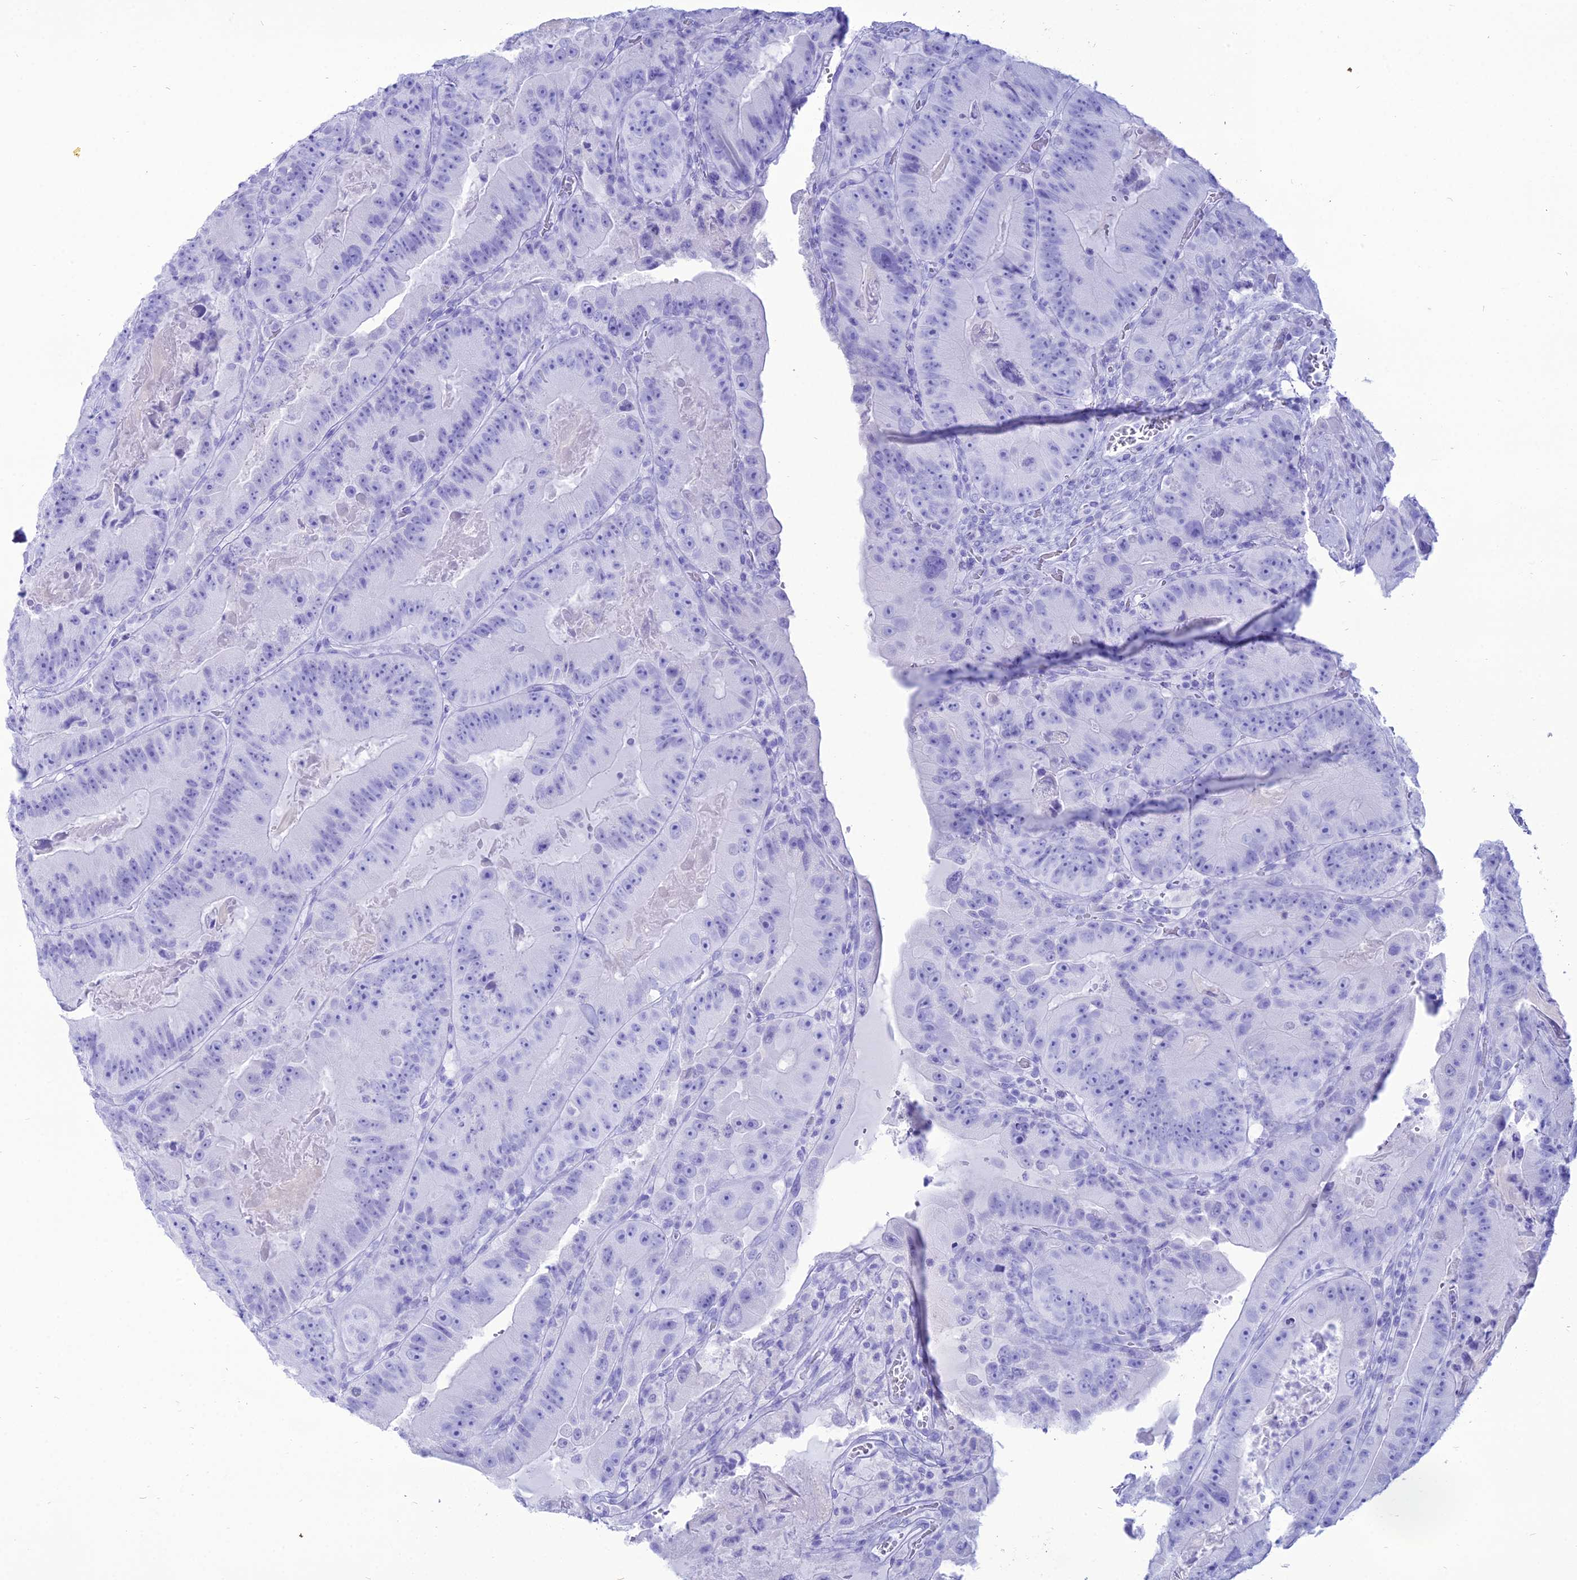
{"staining": {"intensity": "negative", "quantity": "none", "location": "none"}, "tissue": "colorectal cancer", "cell_type": "Tumor cells", "image_type": "cancer", "snomed": [{"axis": "morphology", "description": "Adenocarcinoma, NOS"}, {"axis": "topography", "description": "Colon"}], "caption": "A micrograph of colorectal cancer stained for a protein displays no brown staining in tumor cells.", "gene": "PNMA5", "patient": {"sex": "female", "age": 86}}